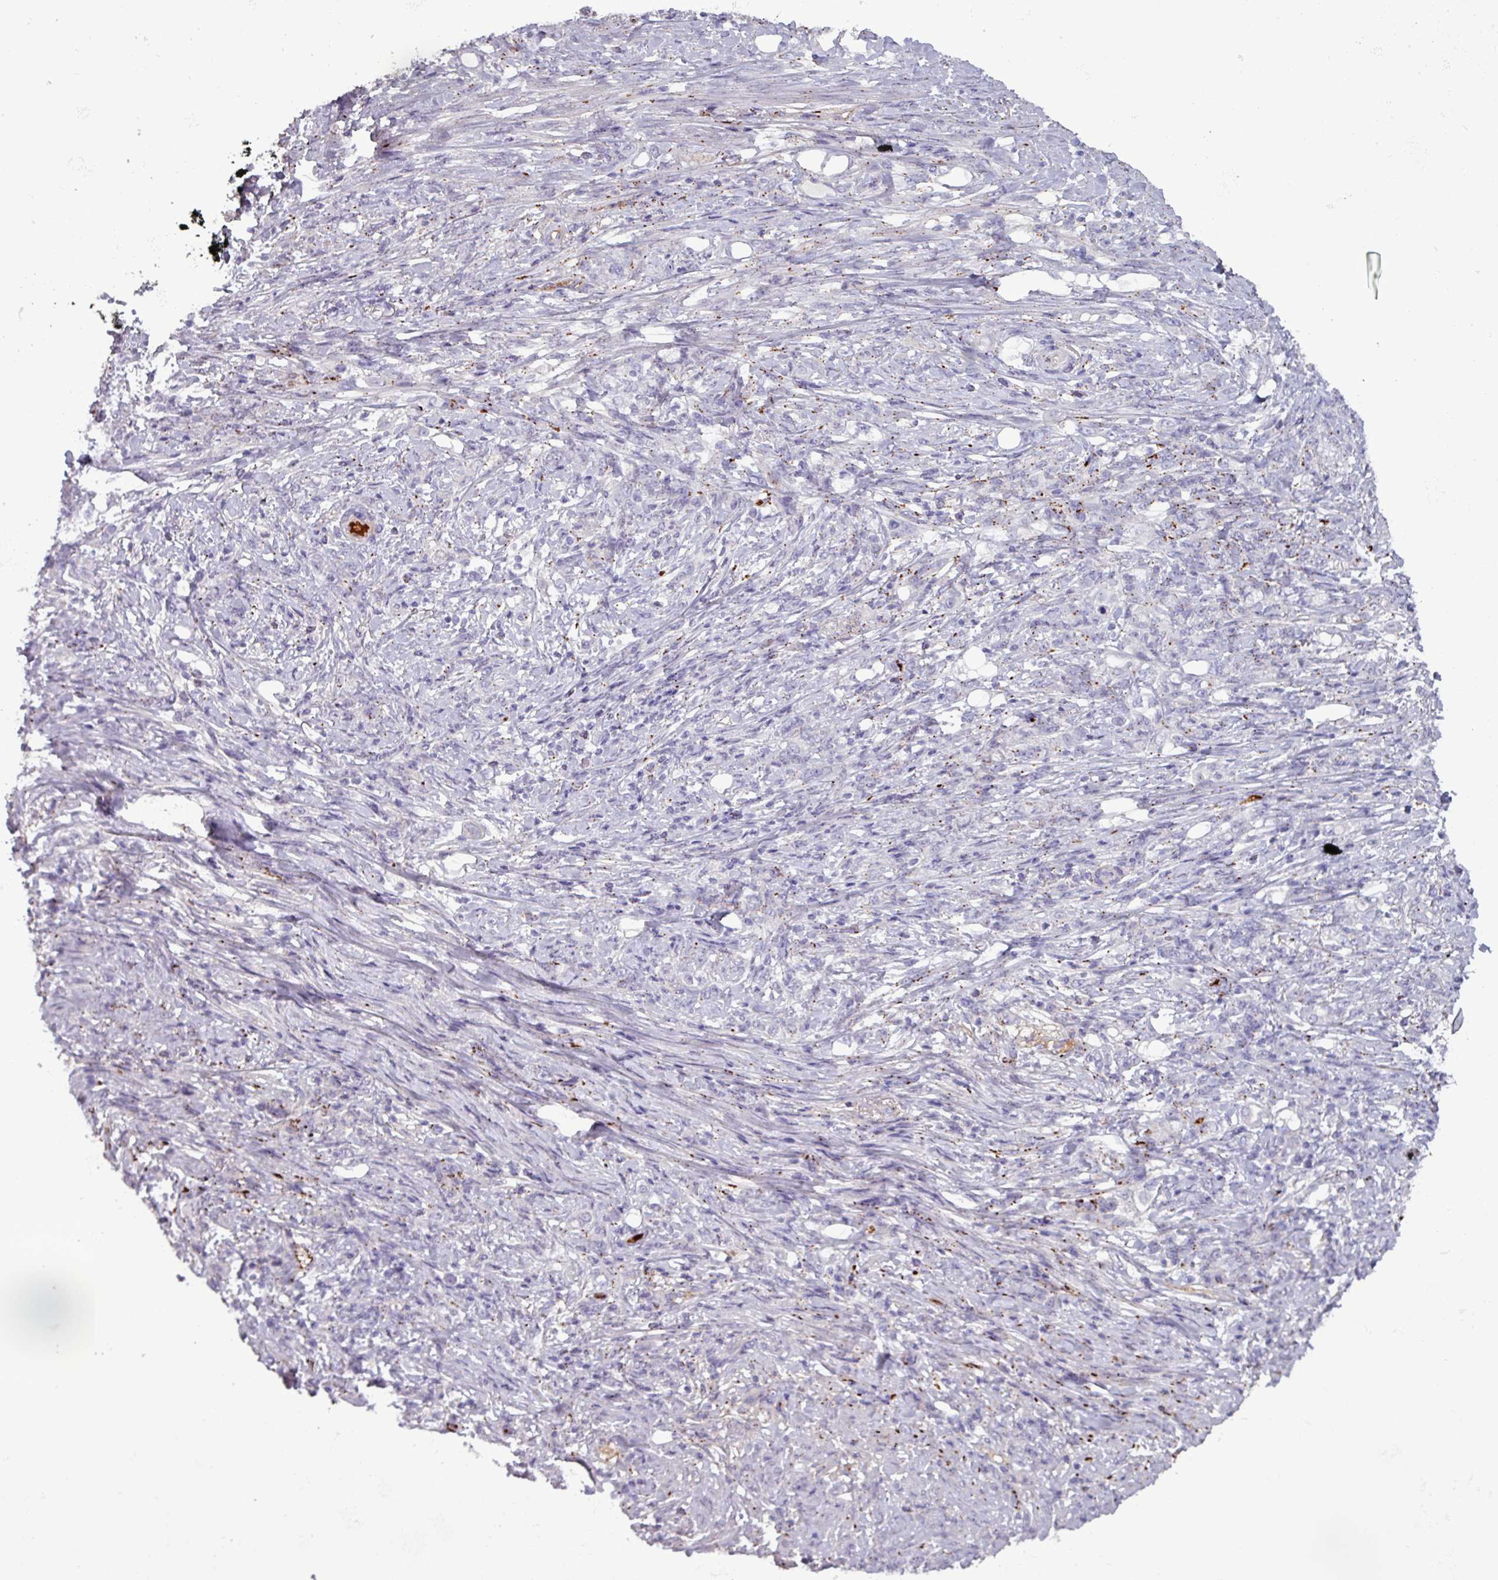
{"staining": {"intensity": "moderate", "quantity": "<25%", "location": "cytoplasmic/membranous"}, "tissue": "stomach cancer", "cell_type": "Tumor cells", "image_type": "cancer", "snomed": [{"axis": "morphology", "description": "Adenocarcinoma, NOS"}, {"axis": "topography", "description": "Stomach"}], "caption": "An IHC image of neoplastic tissue is shown. Protein staining in brown highlights moderate cytoplasmic/membranous positivity in stomach cancer within tumor cells. The protein of interest is shown in brown color, while the nuclei are stained blue.", "gene": "PLIN2", "patient": {"sex": "female", "age": 79}}